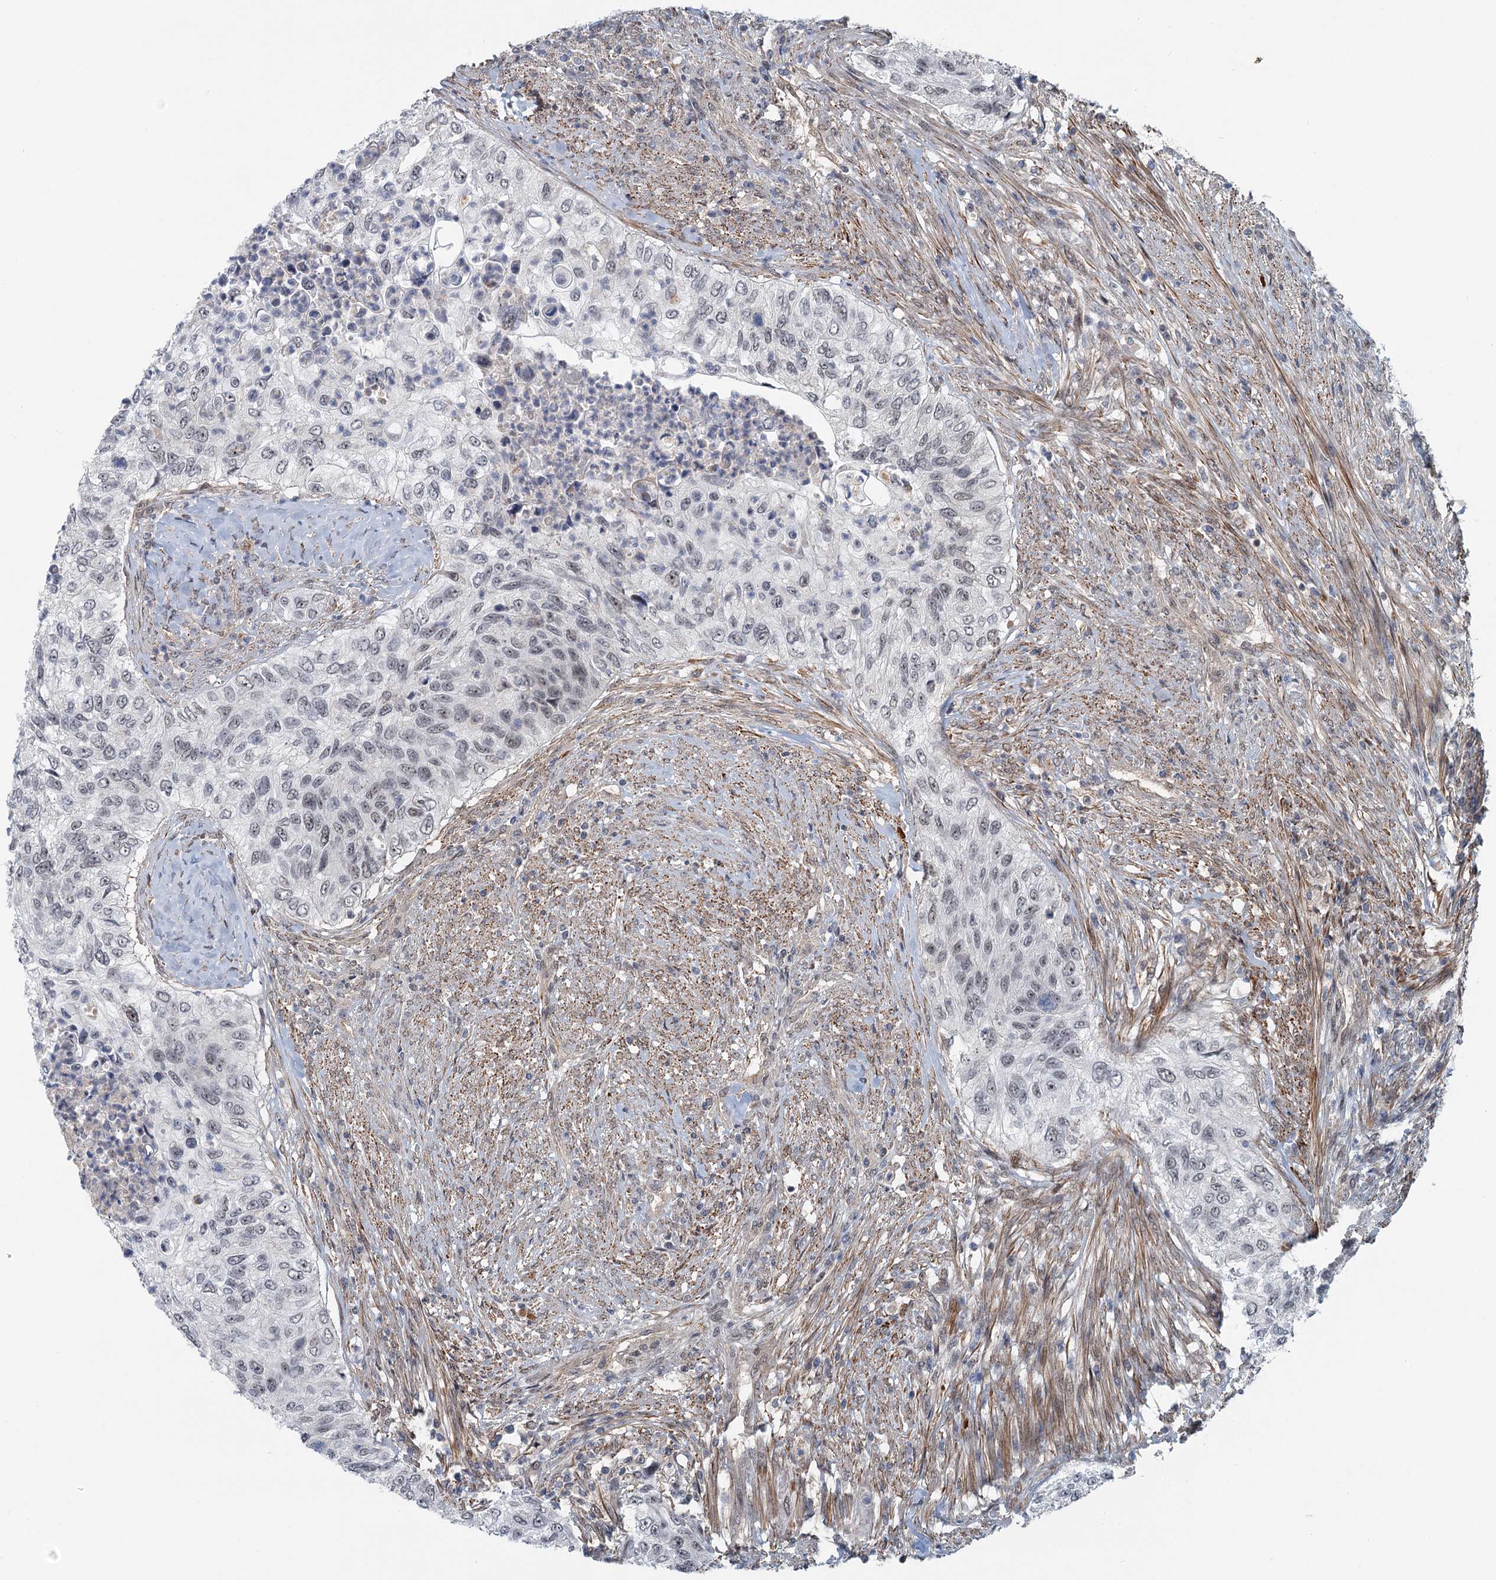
{"staining": {"intensity": "weak", "quantity": "25%-75%", "location": "nuclear"}, "tissue": "urothelial cancer", "cell_type": "Tumor cells", "image_type": "cancer", "snomed": [{"axis": "morphology", "description": "Urothelial carcinoma, High grade"}, {"axis": "topography", "description": "Urinary bladder"}], "caption": "Tumor cells demonstrate weak nuclear positivity in about 25%-75% of cells in high-grade urothelial carcinoma. Using DAB (brown) and hematoxylin (blue) stains, captured at high magnification using brightfield microscopy.", "gene": "TAS2R42", "patient": {"sex": "female", "age": 60}}